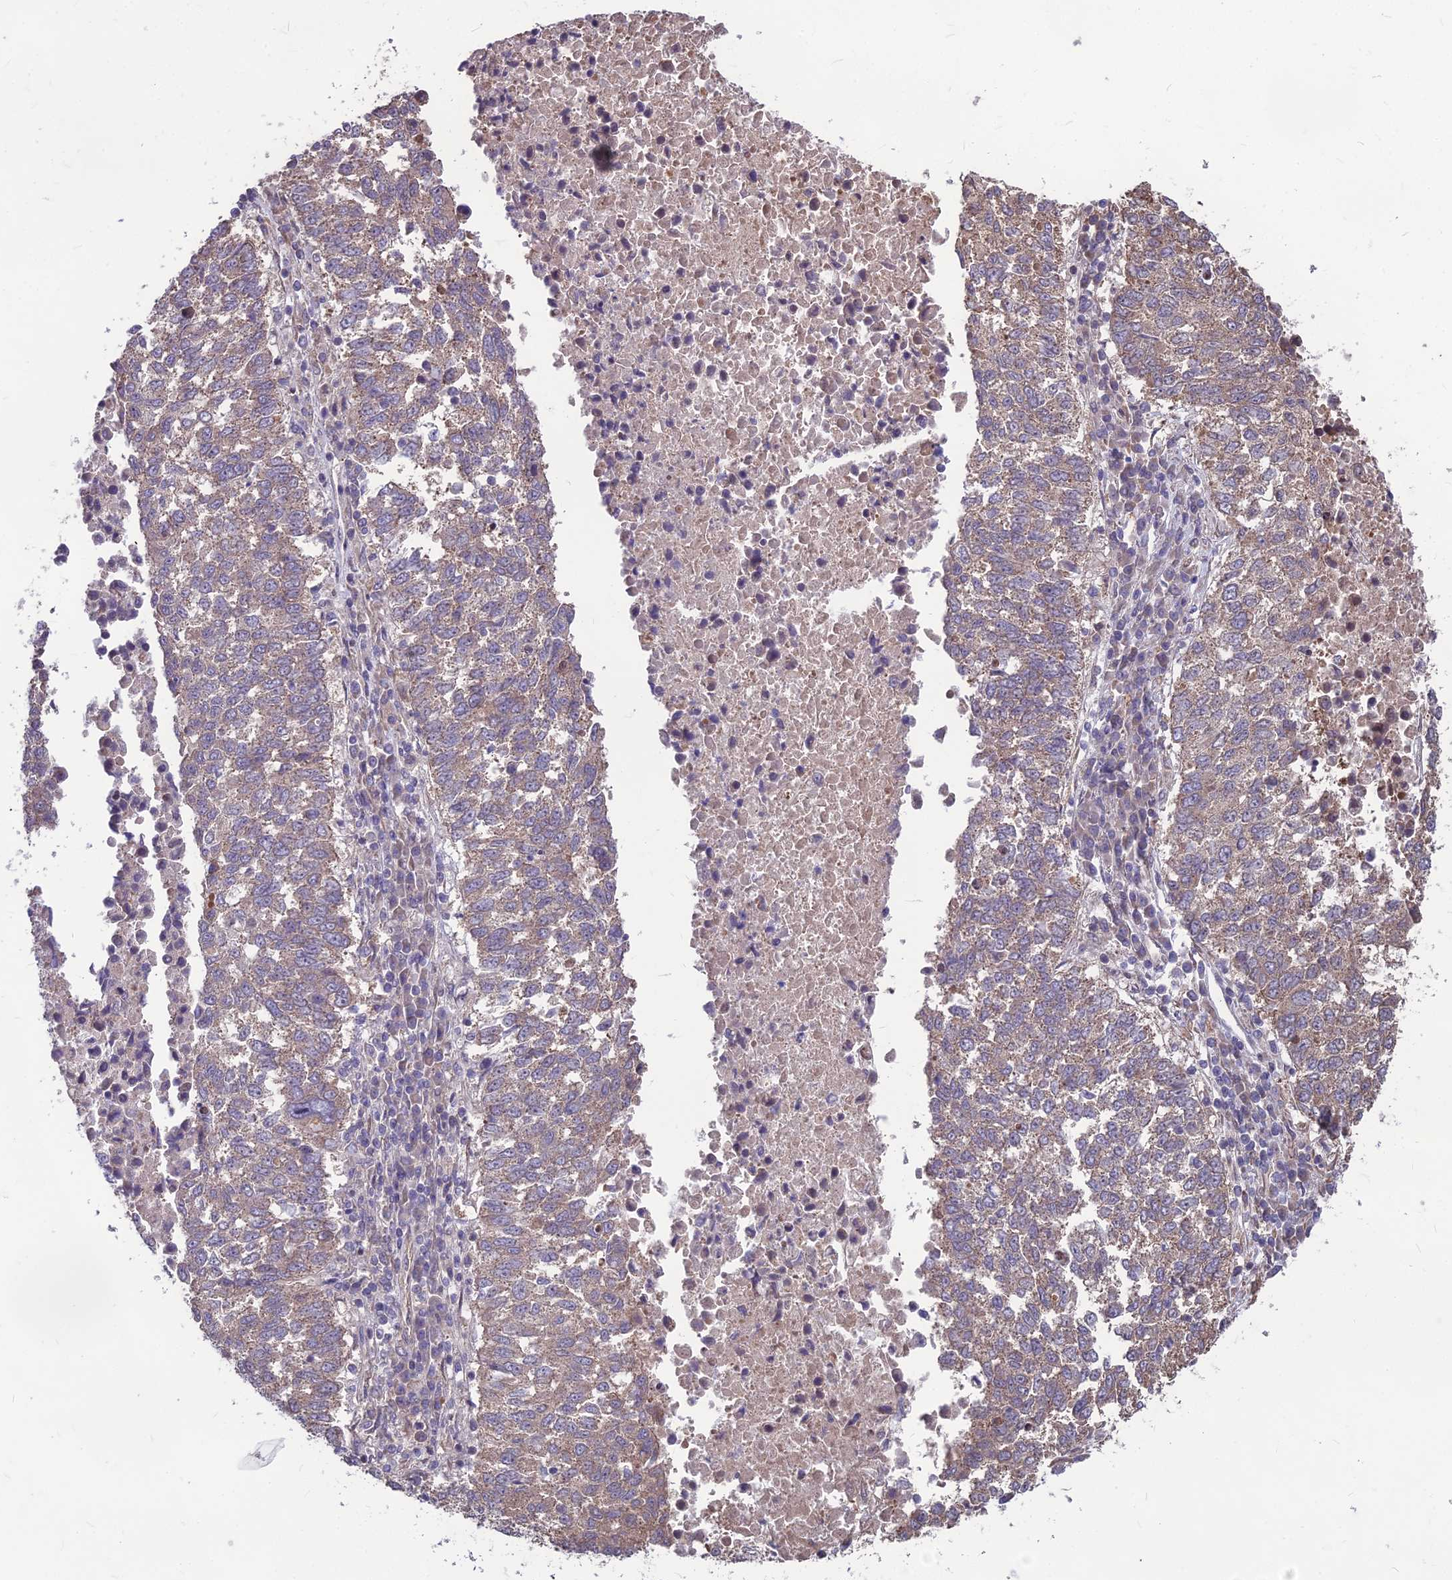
{"staining": {"intensity": "weak", "quantity": "25%-75%", "location": "cytoplasmic/membranous"}, "tissue": "lung cancer", "cell_type": "Tumor cells", "image_type": "cancer", "snomed": [{"axis": "morphology", "description": "Squamous cell carcinoma, NOS"}, {"axis": "topography", "description": "Lung"}], "caption": "Brown immunohistochemical staining in lung cancer (squamous cell carcinoma) shows weak cytoplasmic/membranous staining in about 25%-75% of tumor cells. The staining was performed using DAB to visualize the protein expression in brown, while the nuclei were stained in blue with hematoxylin (Magnification: 20x).", "gene": "LSM6", "patient": {"sex": "male", "age": 73}}